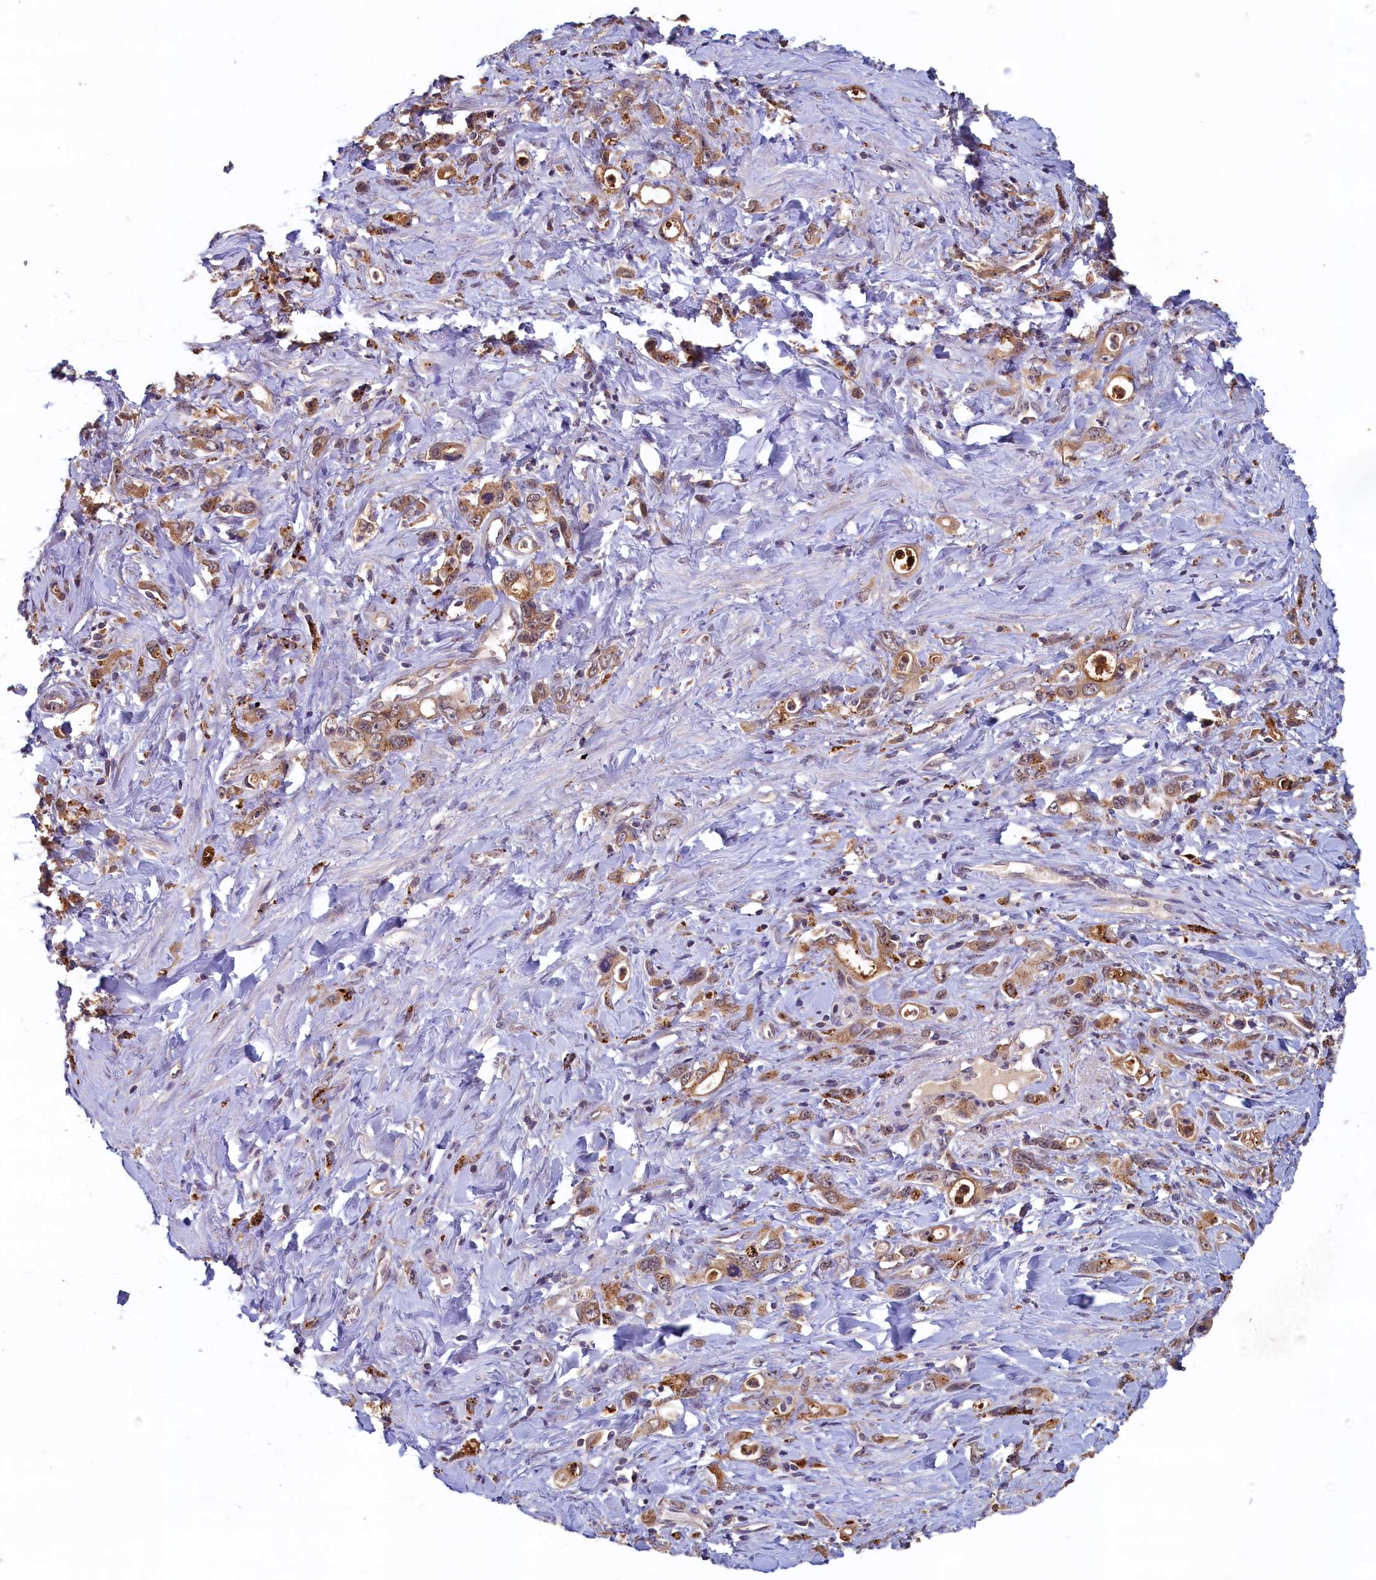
{"staining": {"intensity": "moderate", "quantity": ">75%", "location": "cytoplasmic/membranous"}, "tissue": "stomach cancer", "cell_type": "Tumor cells", "image_type": "cancer", "snomed": [{"axis": "morphology", "description": "Adenocarcinoma, NOS"}, {"axis": "topography", "description": "Stomach, lower"}], "caption": "Immunohistochemical staining of stomach adenocarcinoma exhibits moderate cytoplasmic/membranous protein staining in approximately >75% of tumor cells. Nuclei are stained in blue.", "gene": "NUBP2", "patient": {"sex": "female", "age": 43}}